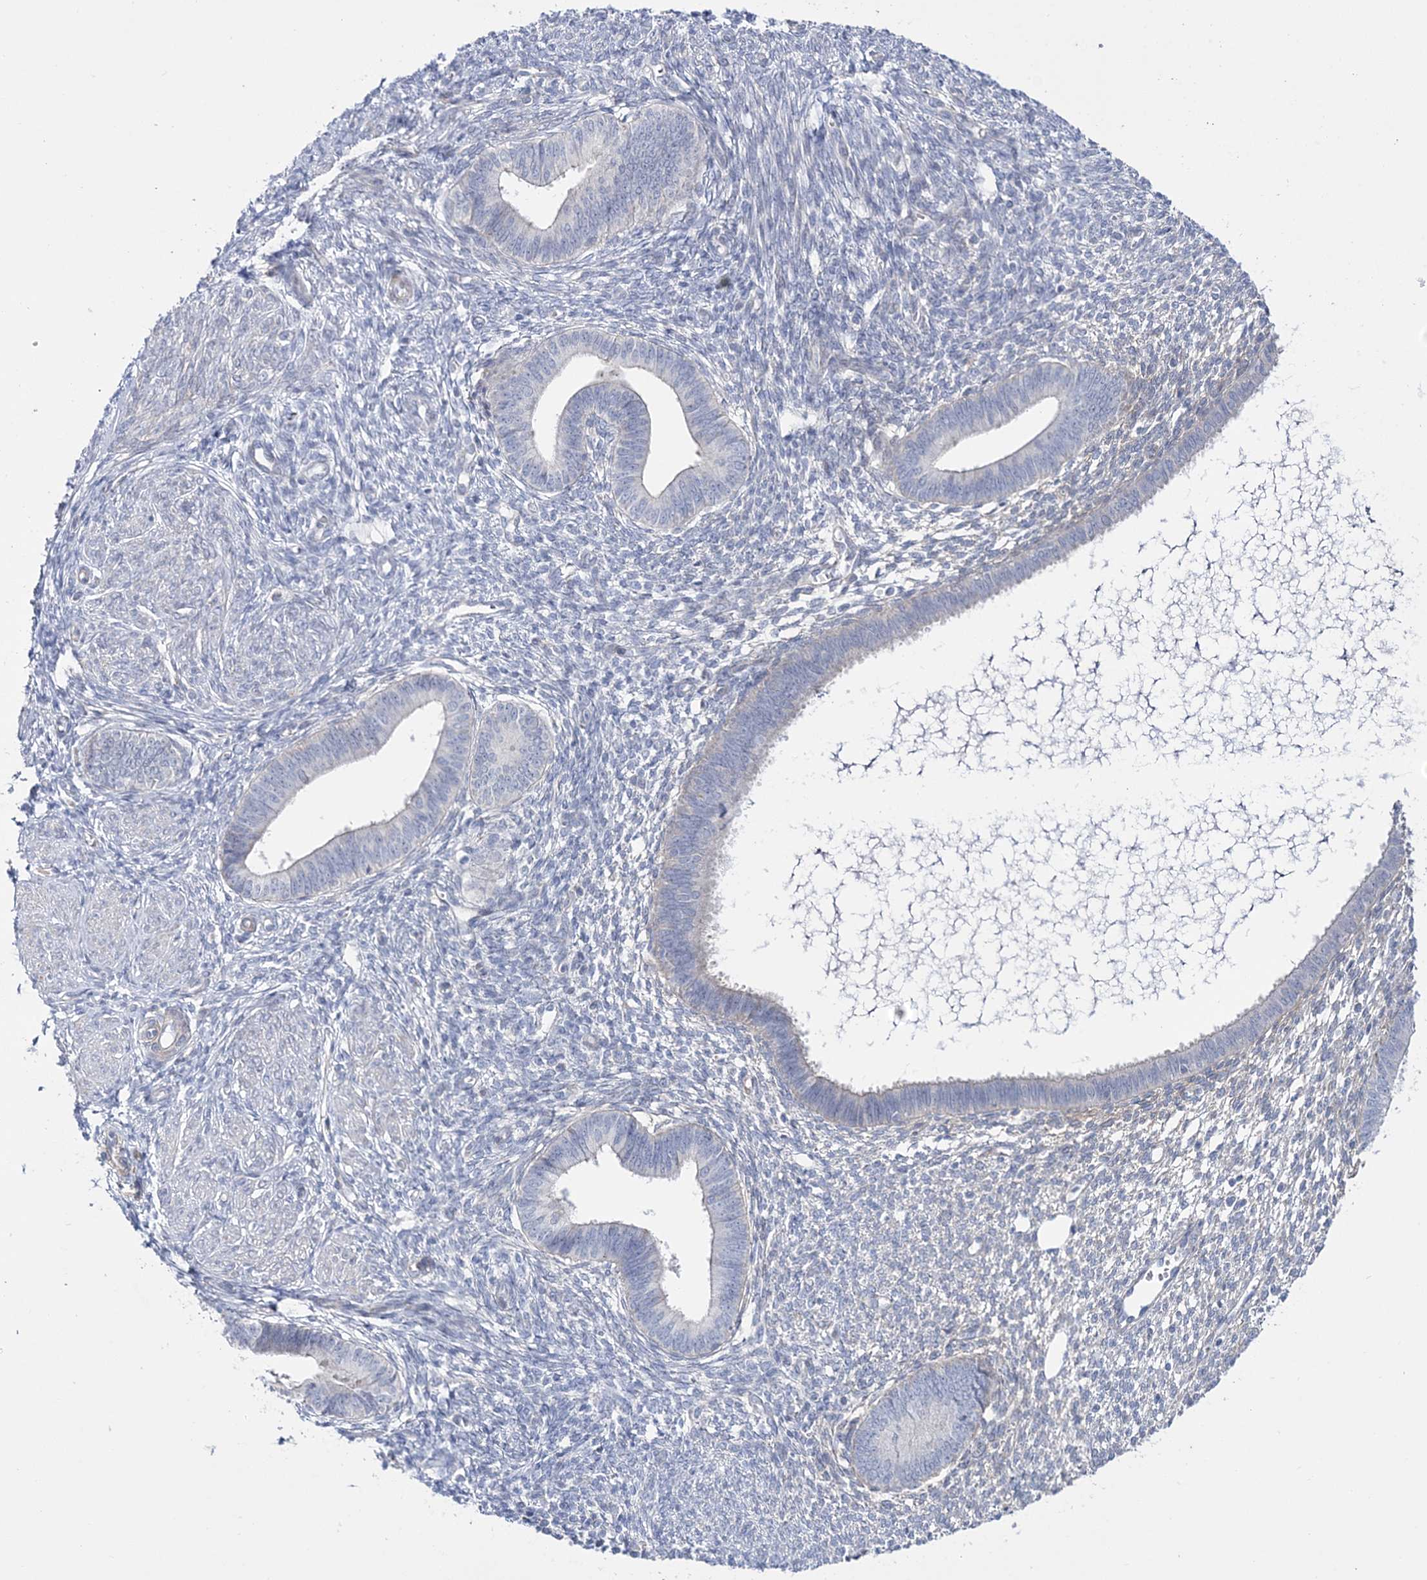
{"staining": {"intensity": "negative", "quantity": "none", "location": "none"}, "tissue": "endometrium", "cell_type": "Cells in endometrial stroma", "image_type": "normal", "snomed": [{"axis": "morphology", "description": "Normal tissue, NOS"}, {"axis": "topography", "description": "Endometrium"}], "caption": "Immunohistochemistry (IHC) of unremarkable human endometrium displays no positivity in cells in endometrial stroma.", "gene": "ANO1", "patient": {"sex": "female", "age": 46}}